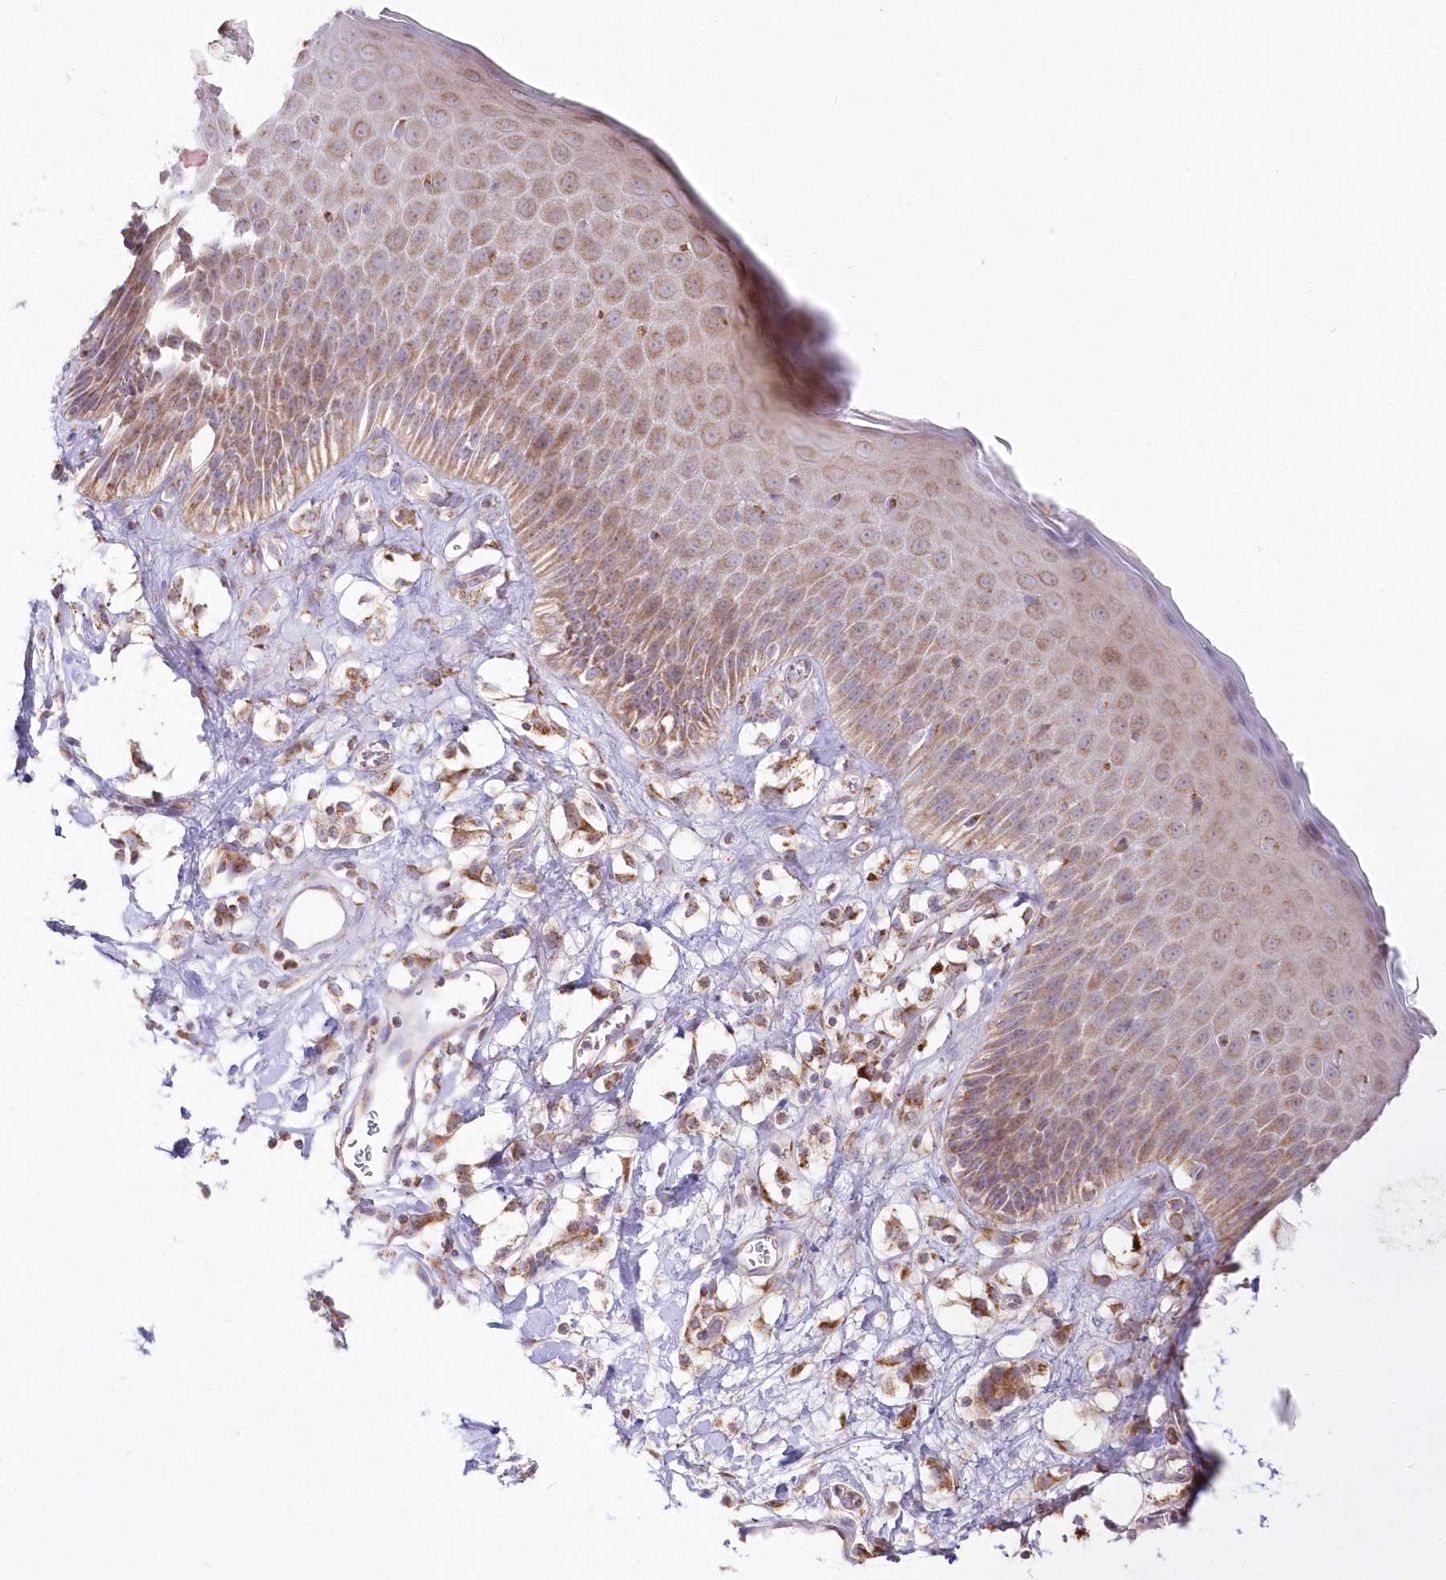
{"staining": {"intensity": "moderate", "quantity": "25%-75%", "location": "cytoplasmic/membranous"}, "tissue": "skin", "cell_type": "Epidermal cells", "image_type": "normal", "snomed": [{"axis": "morphology", "description": "Normal tissue, NOS"}, {"axis": "topography", "description": "Vulva"}], "caption": "Benign skin displays moderate cytoplasmic/membranous positivity in approximately 25%-75% of epidermal cells, visualized by immunohistochemistry.", "gene": "DNA2", "patient": {"sex": "female", "age": 68}}